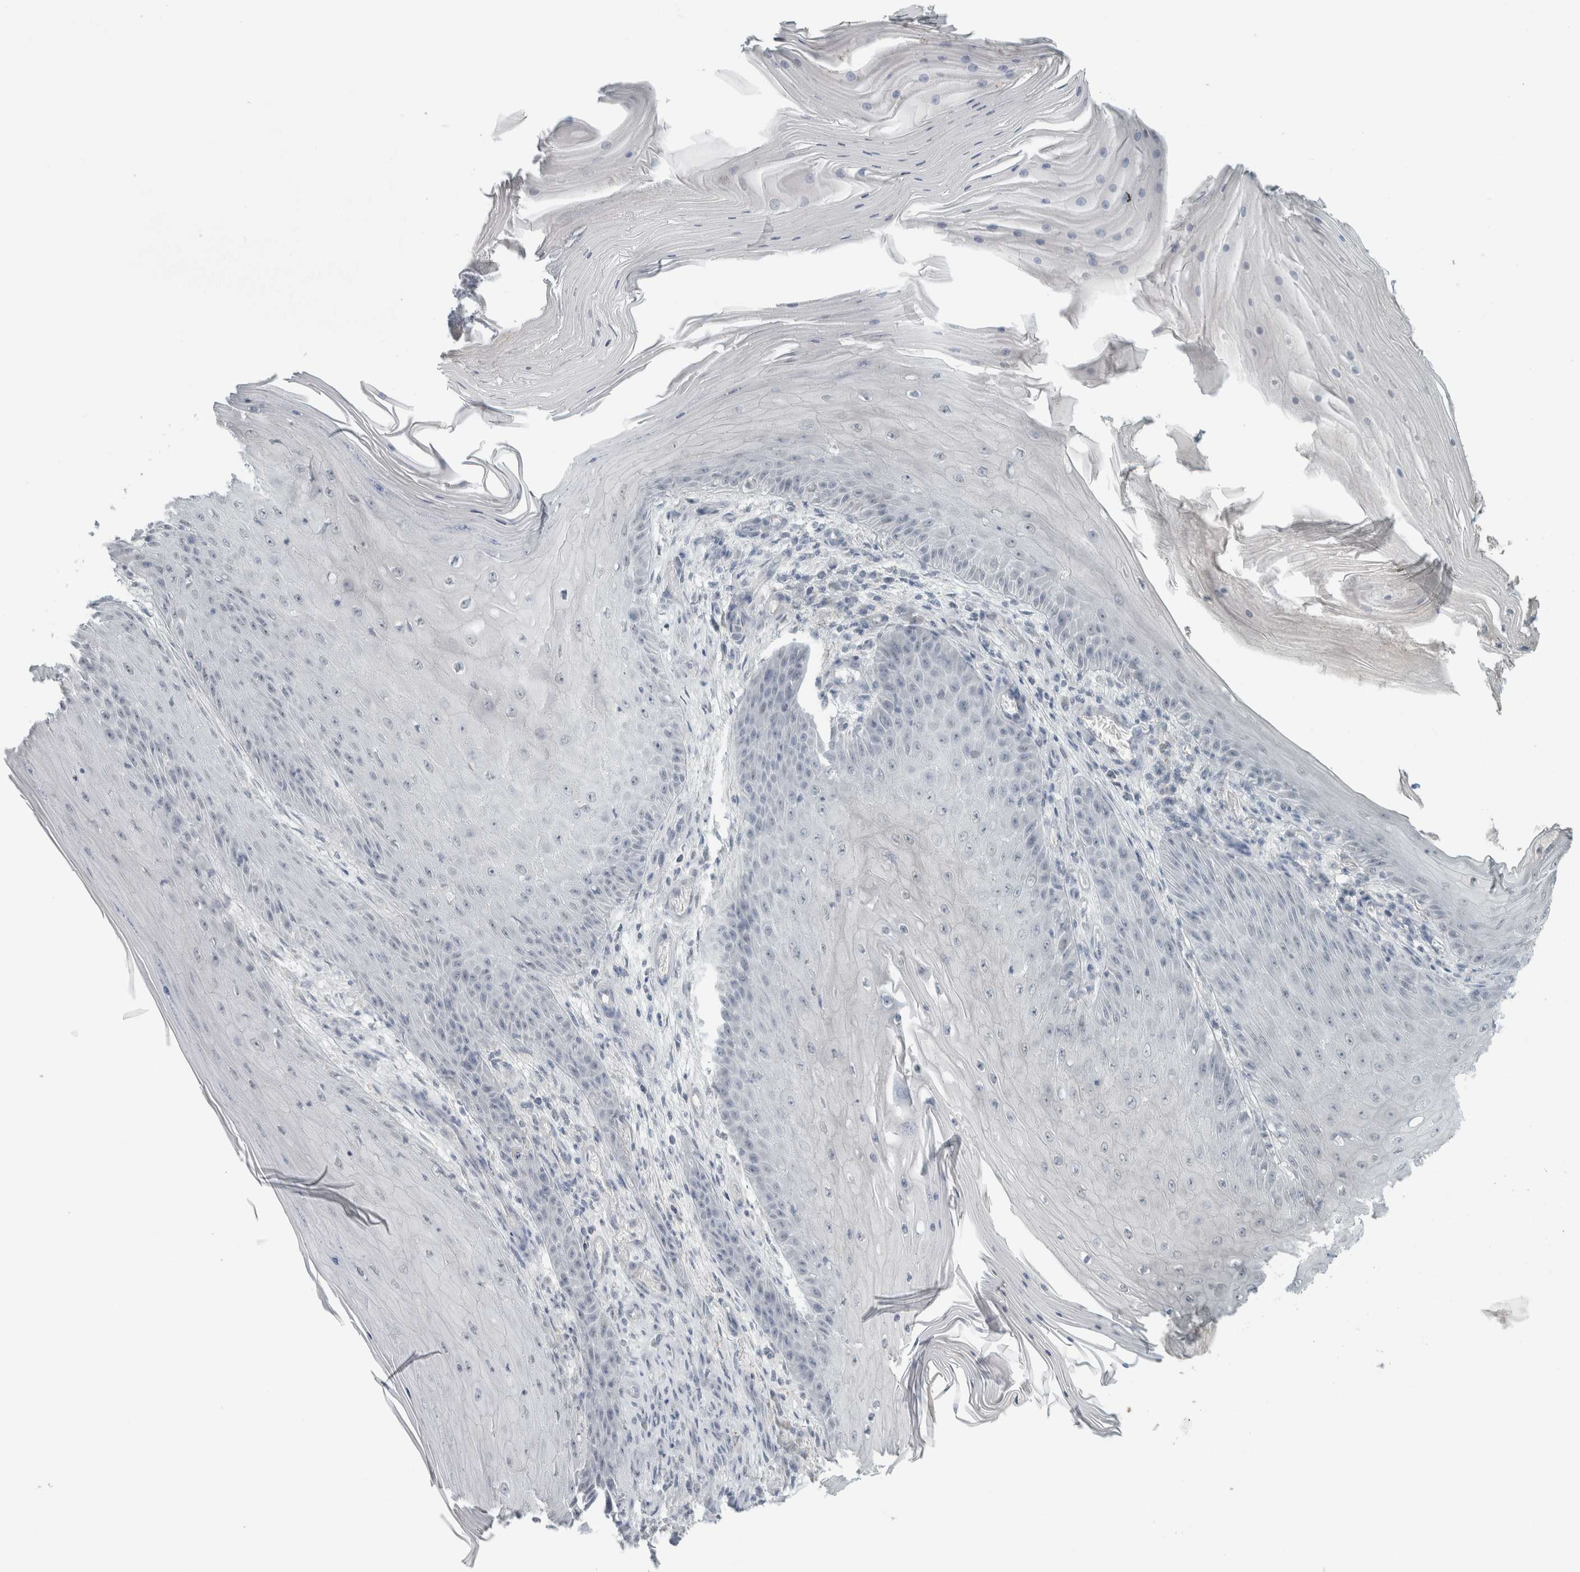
{"staining": {"intensity": "negative", "quantity": "none", "location": "none"}, "tissue": "skin cancer", "cell_type": "Tumor cells", "image_type": "cancer", "snomed": [{"axis": "morphology", "description": "Squamous cell carcinoma, NOS"}, {"axis": "topography", "description": "Skin"}], "caption": "There is no significant staining in tumor cells of skin squamous cell carcinoma. (DAB (3,3'-diaminobenzidine) immunohistochemistry, high magnification).", "gene": "TRIT1", "patient": {"sex": "female", "age": 73}}